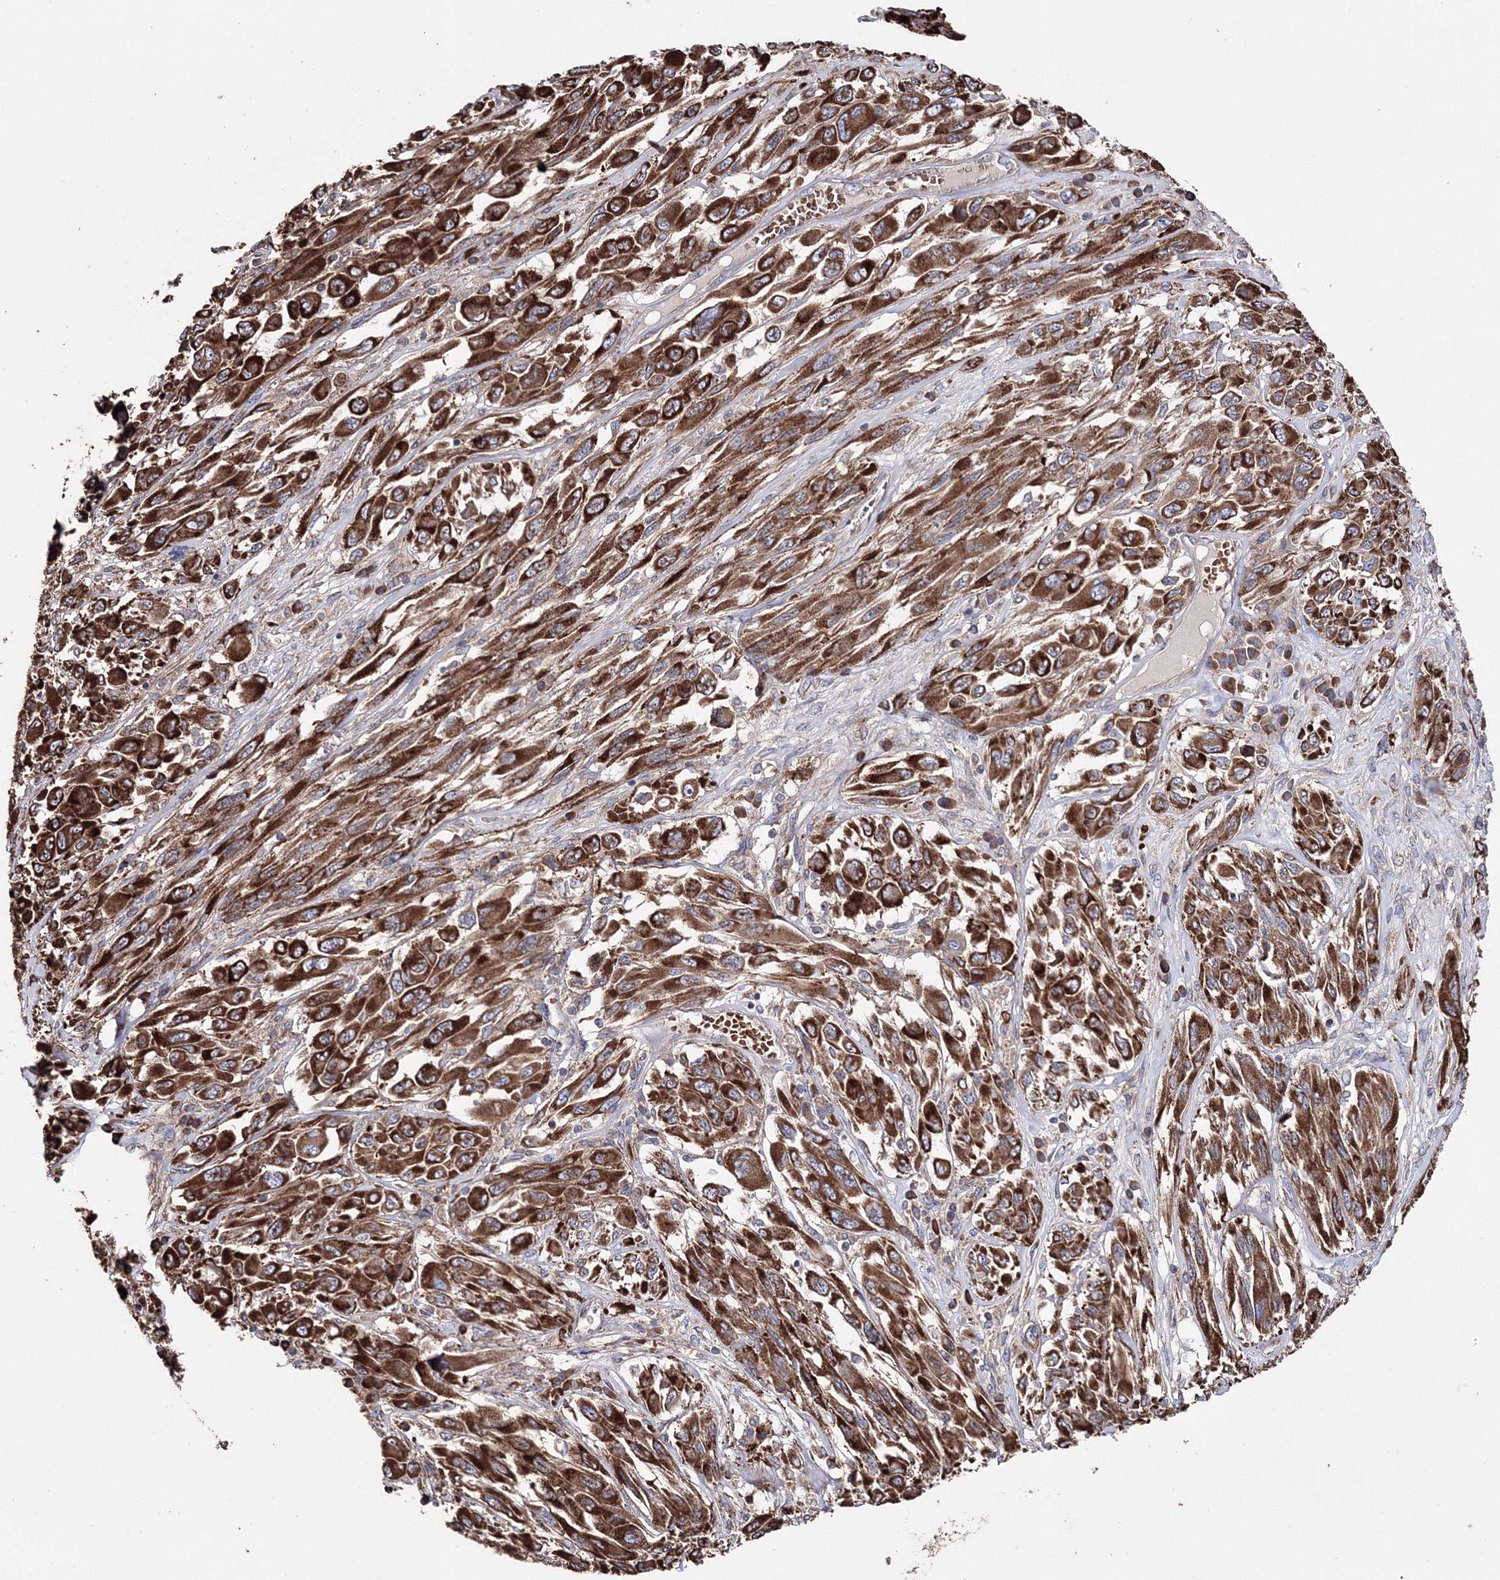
{"staining": {"intensity": "strong", "quantity": ">75%", "location": "cytoplasmic/membranous"}, "tissue": "melanoma", "cell_type": "Tumor cells", "image_type": "cancer", "snomed": [{"axis": "morphology", "description": "Malignant melanoma, NOS"}, {"axis": "topography", "description": "Skin"}], "caption": "Immunohistochemistry (IHC) (DAB) staining of malignant melanoma shows strong cytoplasmic/membranous protein expression in about >75% of tumor cells.", "gene": "VPS8", "patient": {"sex": "female", "age": 91}}